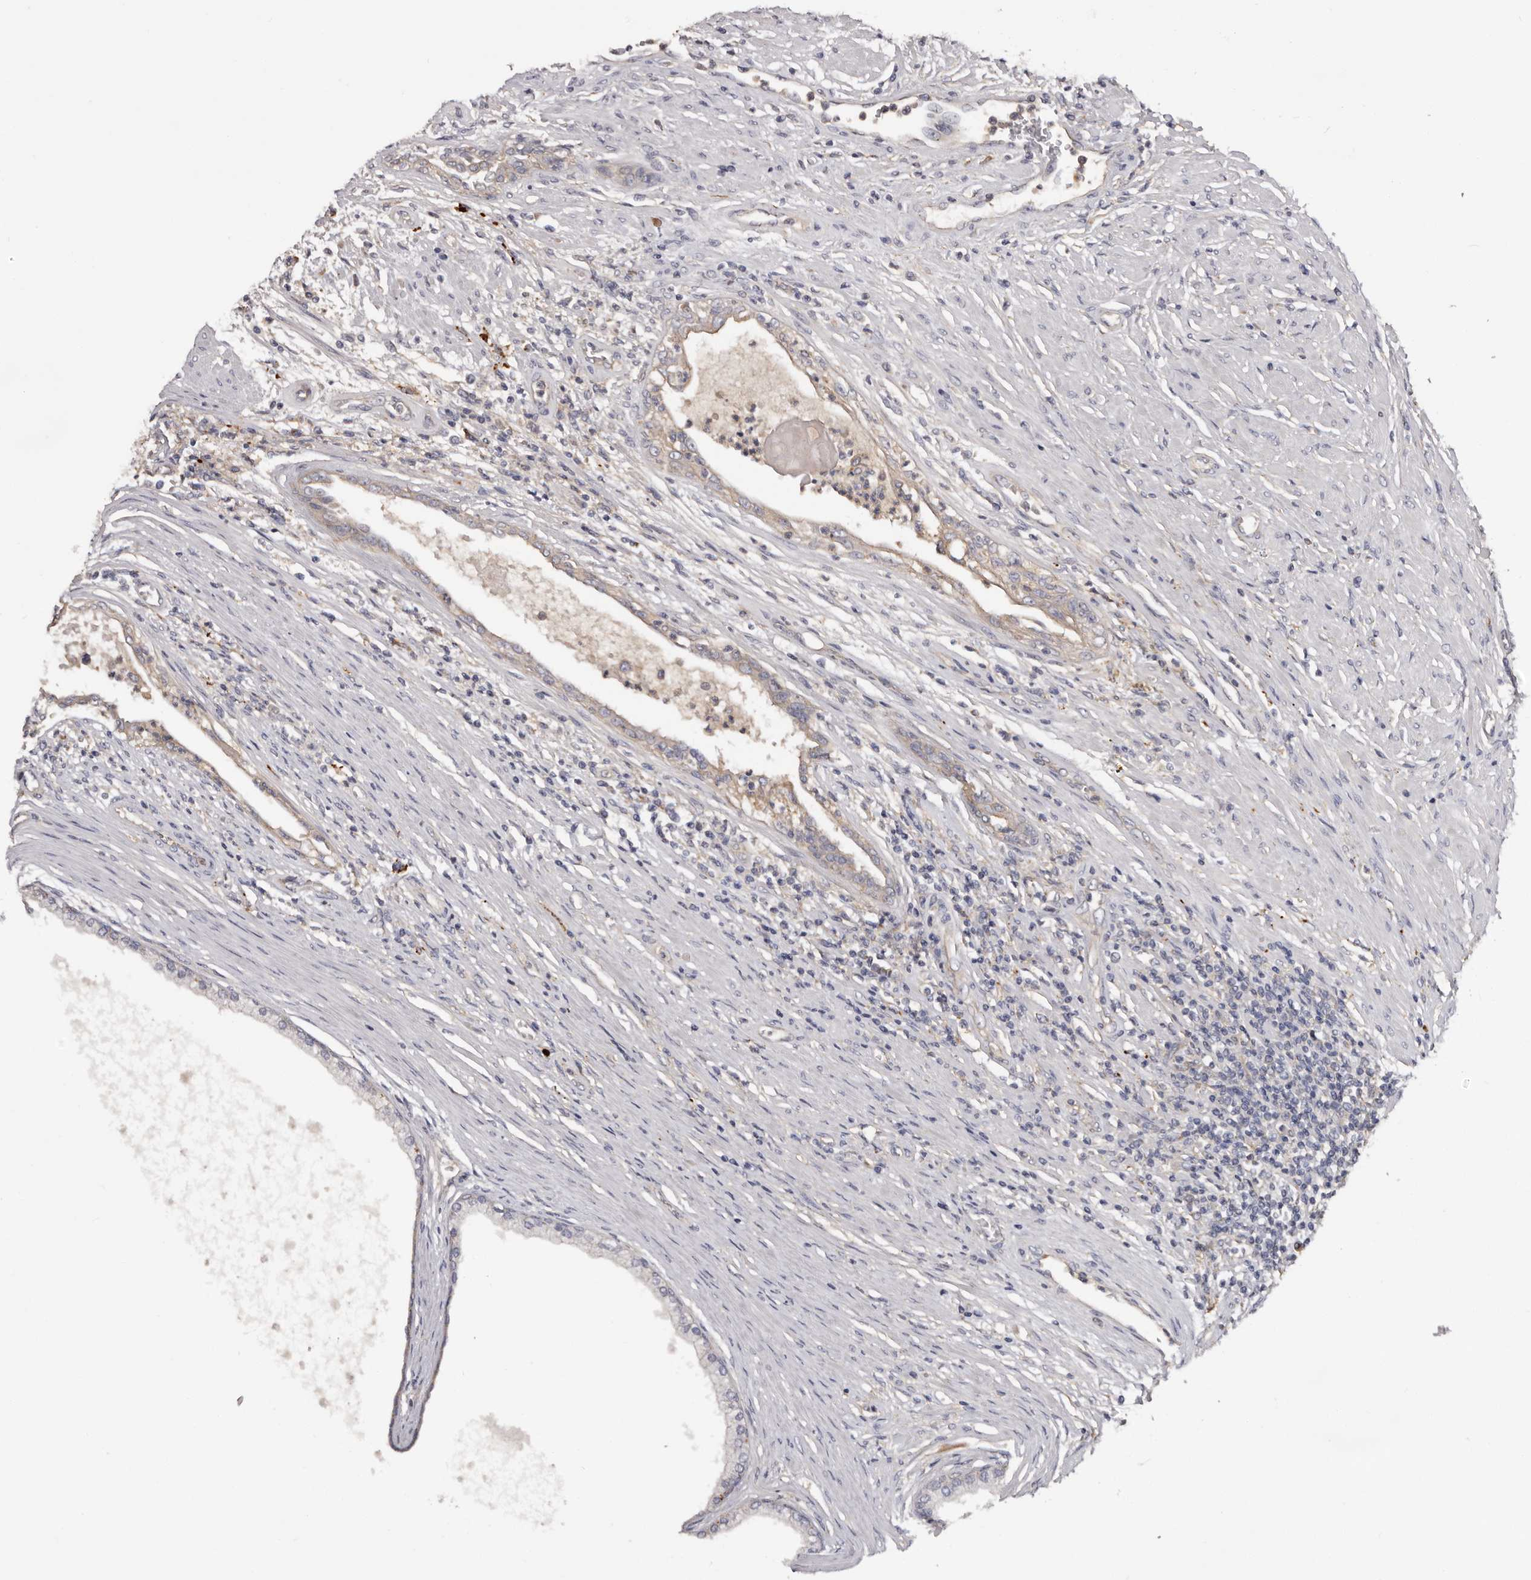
{"staining": {"intensity": "weak", "quantity": "<25%", "location": "cytoplasmic/membranous"}, "tissue": "prostate cancer", "cell_type": "Tumor cells", "image_type": "cancer", "snomed": [{"axis": "morphology", "description": "Normal tissue, NOS"}, {"axis": "morphology", "description": "Adenocarcinoma, Low grade"}, {"axis": "topography", "description": "Prostate"}, {"axis": "topography", "description": "Peripheral nerve tissue"}], "caption": "Prostate cancer was stained to show a protein in brown. There is no significant staining in tumor cells.", "gene": "INKA2", "patient": {"sex": "male", "age": 71}}